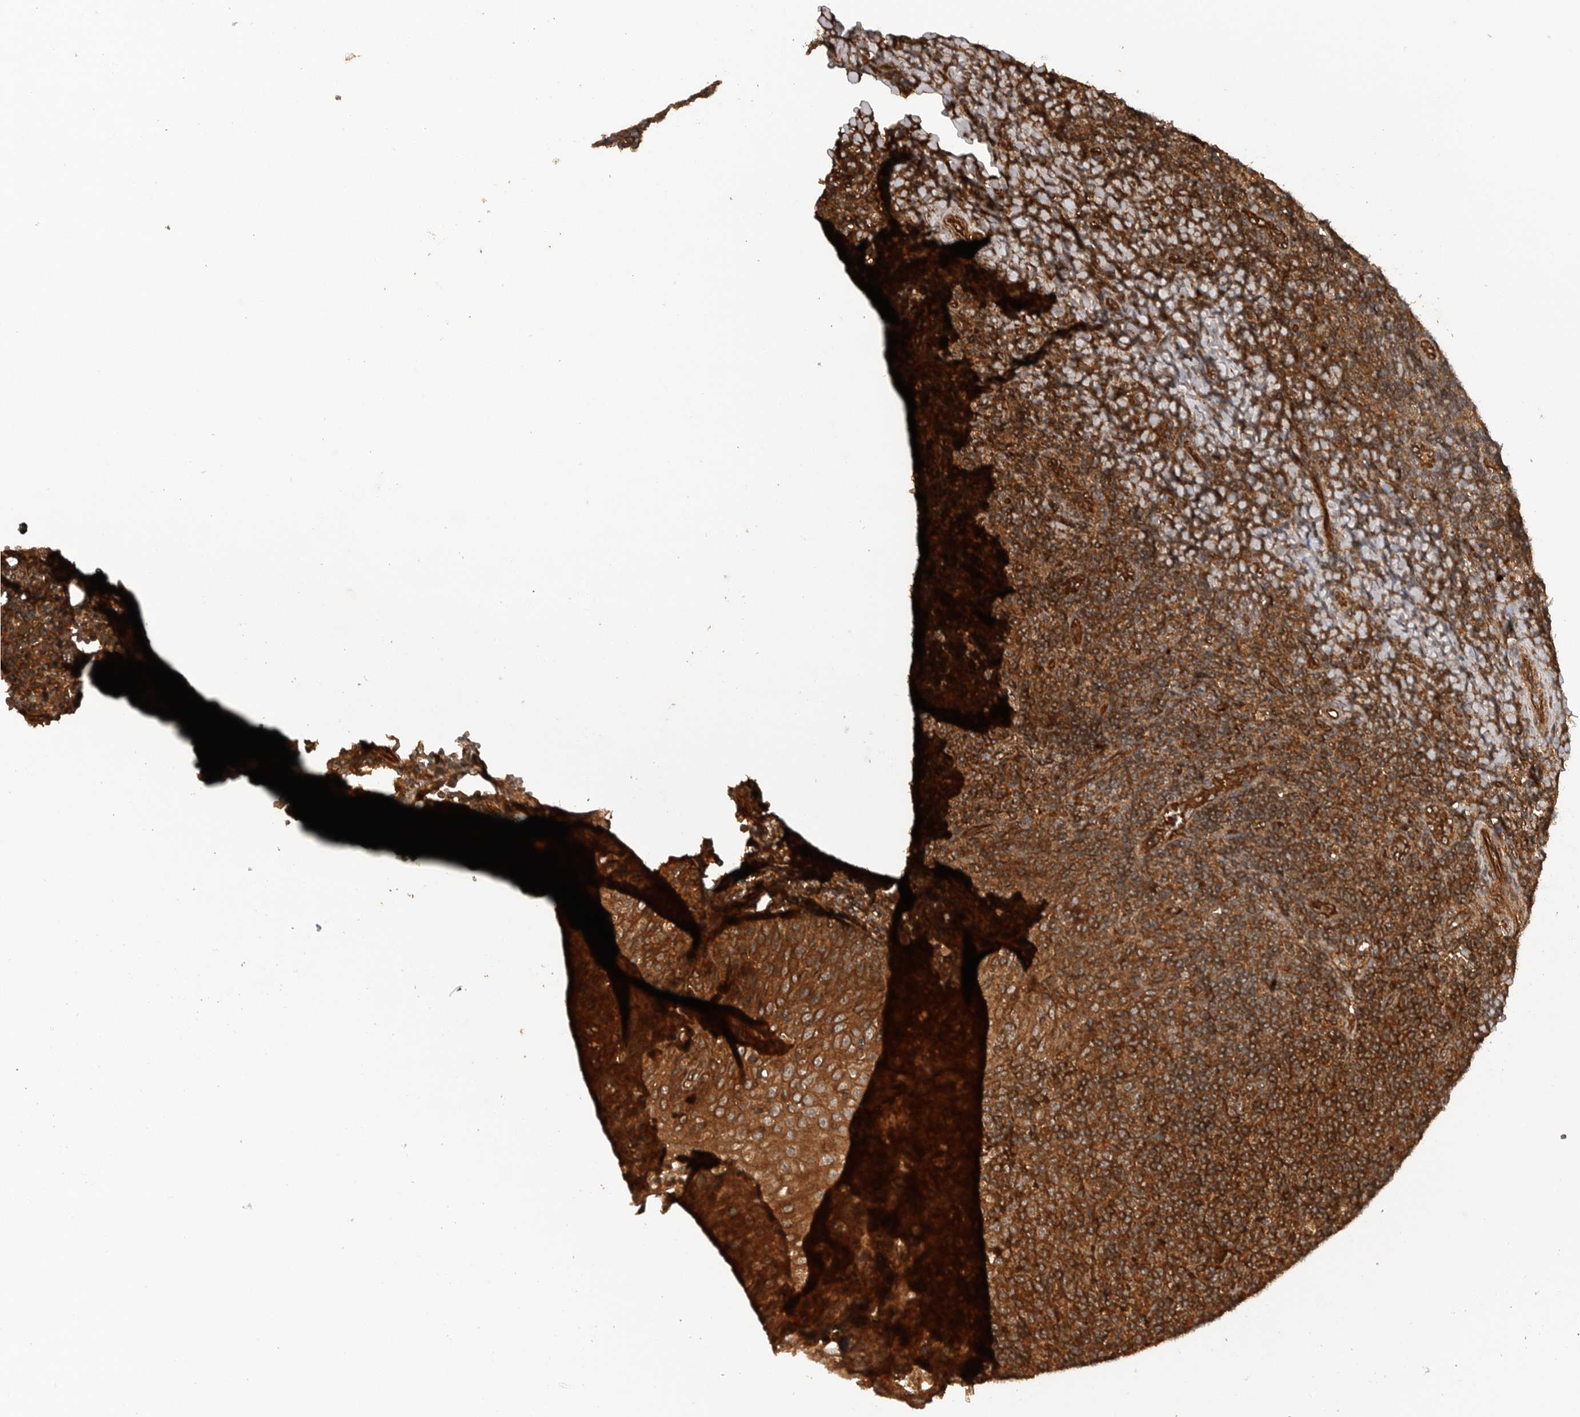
{"staining": {"intensity": "strong", "quantity": ">75%", "location": "cytoplasmic/membranous"}, "tissue": "tonsil", "cell_type": "Germinal center cells", "image_type": "normal", "snomed": [{"axis": "morphology", "description": "Normal tissue, NOS"}, {"axis": "topography", "description": "Tonsil"}], "caption": "The micrograph reveals a brown stain indicating the presence of a protein in the cytoplasmic/membranous of germinal center cells in tonsil.", "gene": "PRDX4", "patient": {"sex": "female", "age": 19}}